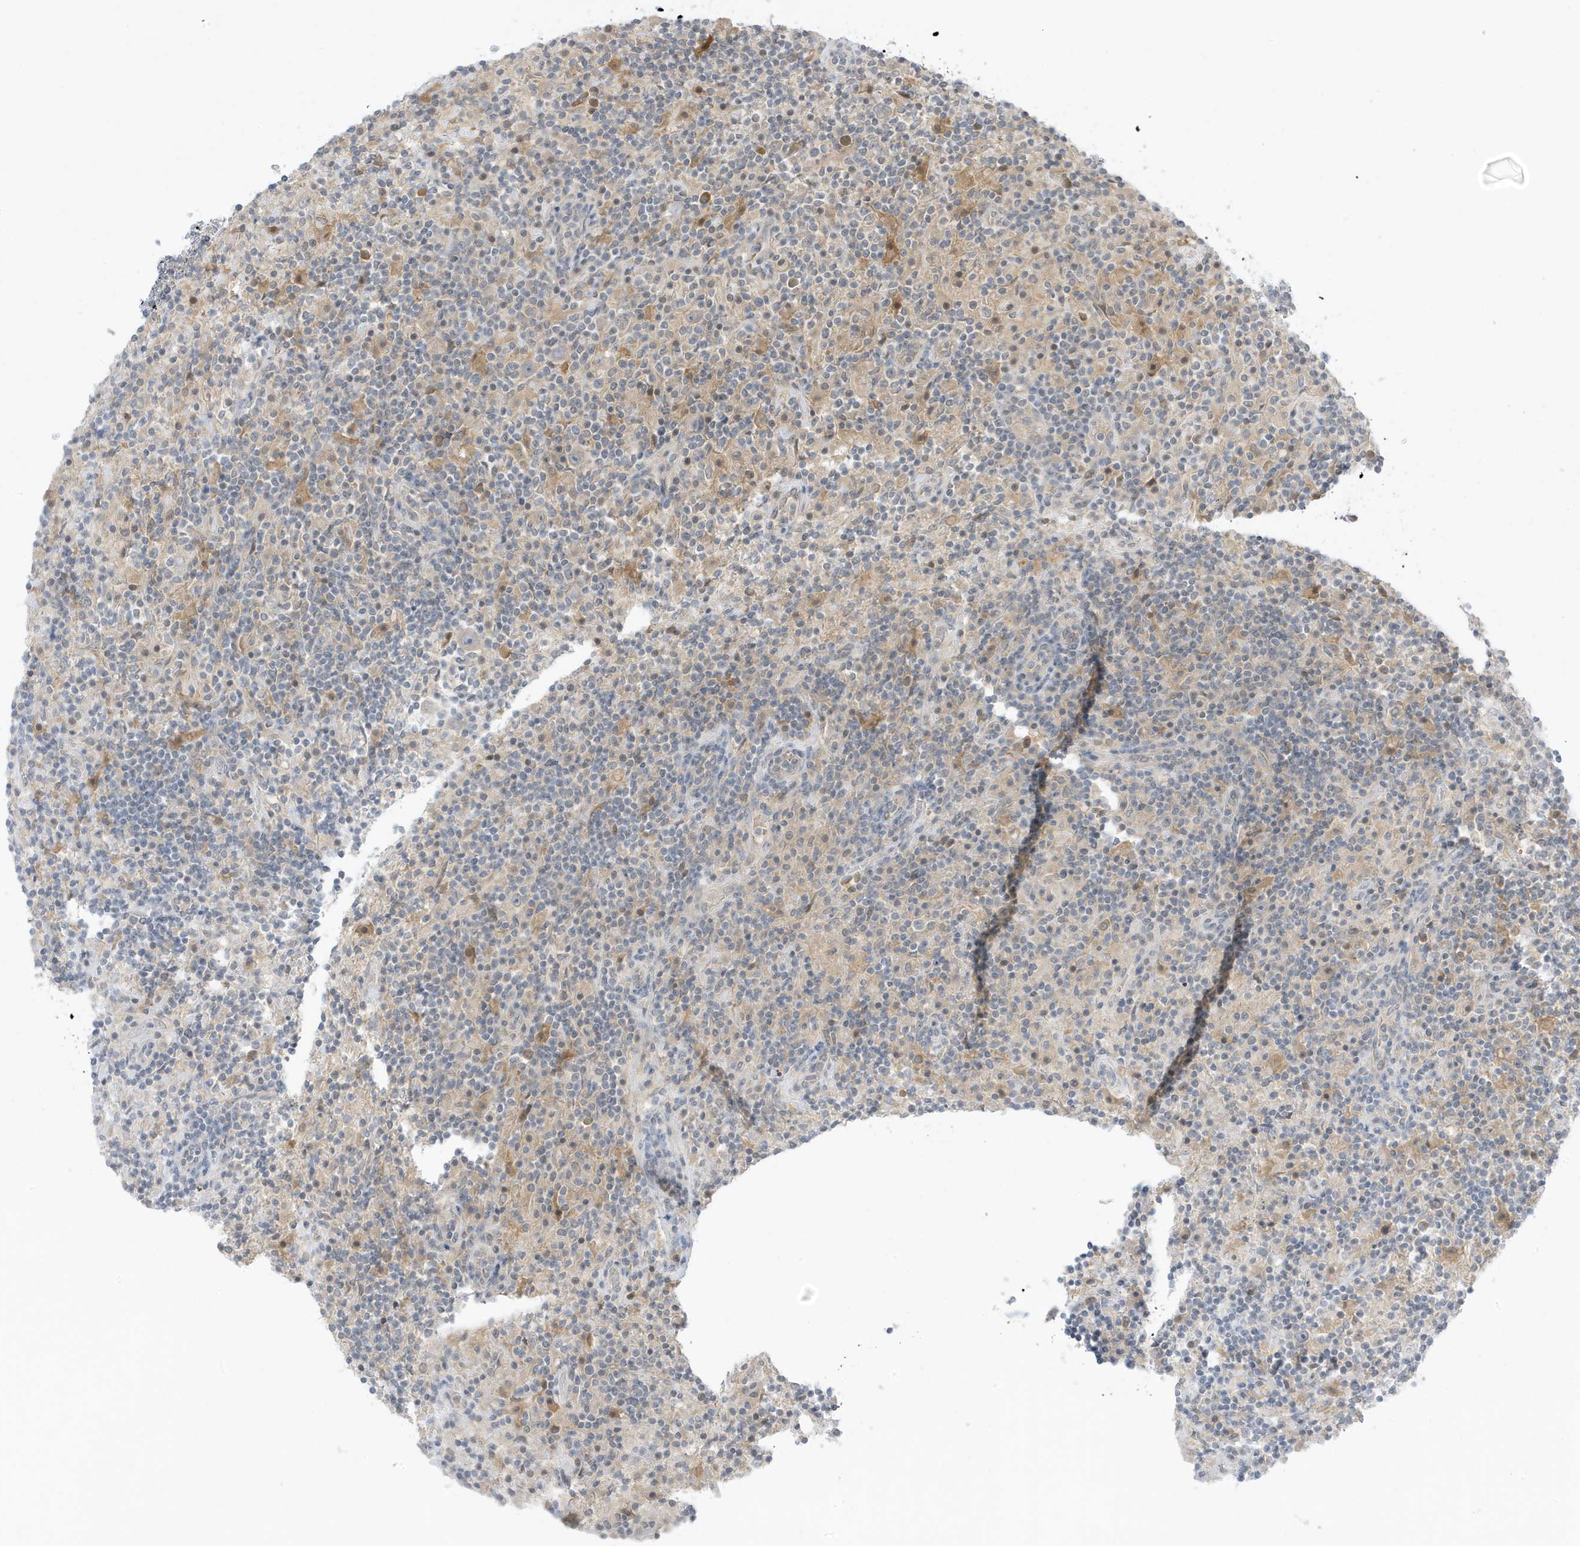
{"staining": {"intensity": "negative", "quantity": "none", "location": "none"}, "tissue": "lymphoma", "cell_type": "Tumor cells", "image_type": "cancer", "snomed": [{"axis": "morphology", "description": "Hodgkin's disease, NOS"}, {"axis": "topography", "description": "Lymph node"}], "caption": "This is an immunohistochemistry (IHC) histopathology image of human Hodgkin's disease. There is no positivity in tumor cells.", "gene": "TAB3", "patient": {"sex": "male", "age": 70}}